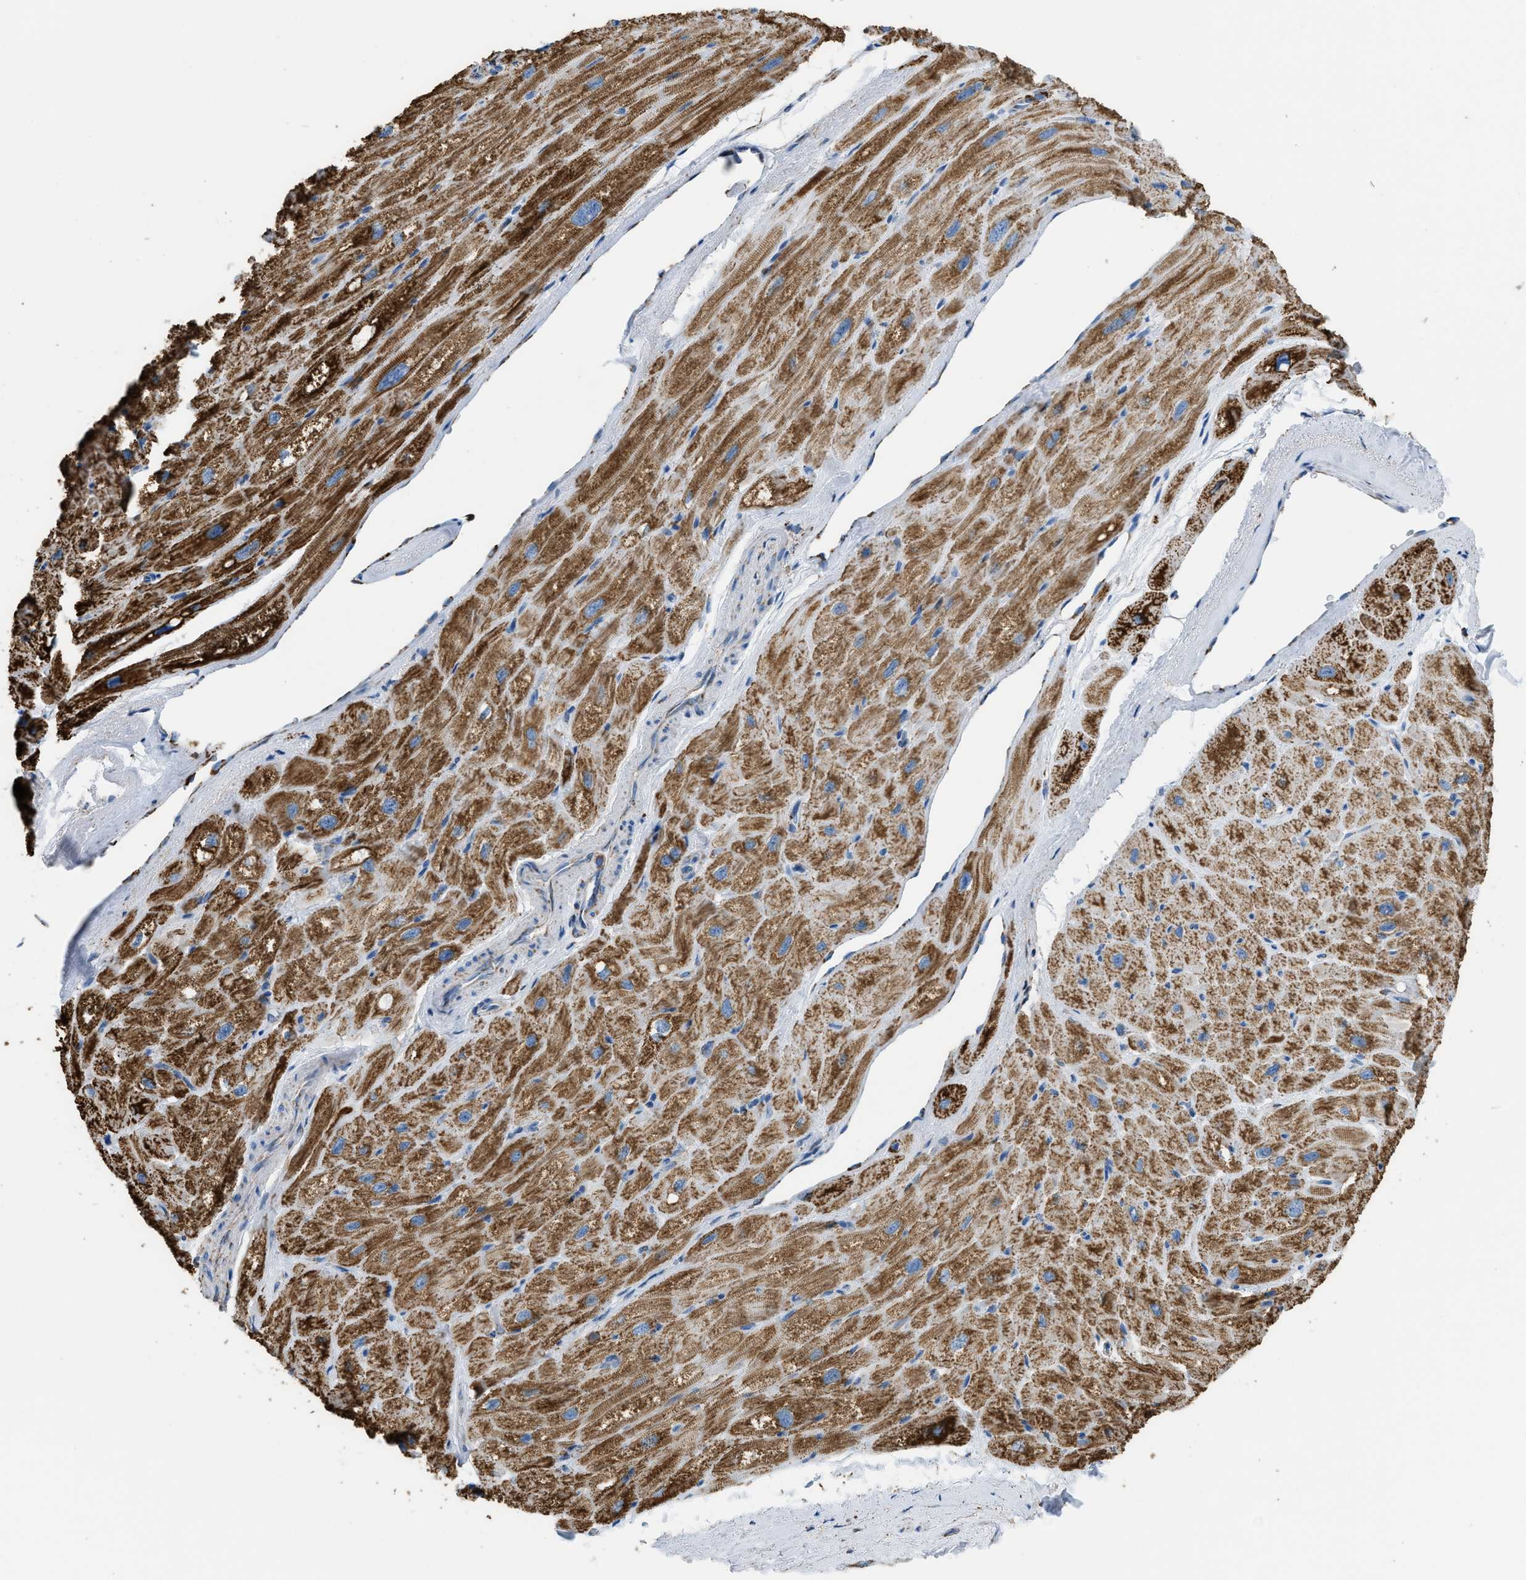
{"staining": {"intensity": "strong", "quantity": ">75%", "location": "cytoplasmic/membranous"}, "tissue": "heart muscle", "cell_type": "Cardiomyocytes", "image_type": "normal", "snomed": [{"axis": "morphology", "description": "Normal tissue, NOS"}, {"axis": "topography", "description": "Heart"}], "caption": "Immunohistochemistry (IHC) staining of unremarkable heart muscle, which exhibits high levels of strong cytoplasmic/membranous staining in approximately >75% of cardiomyocytes indicating strong cytoplasmic/membranous protein positivity. The staining was performed using DAB (brown) for protein detection and nuclei were counterstained in hematoxylin (blue).", "gene": "ETFB", "patient": {"sex": "male", "age": 49}}